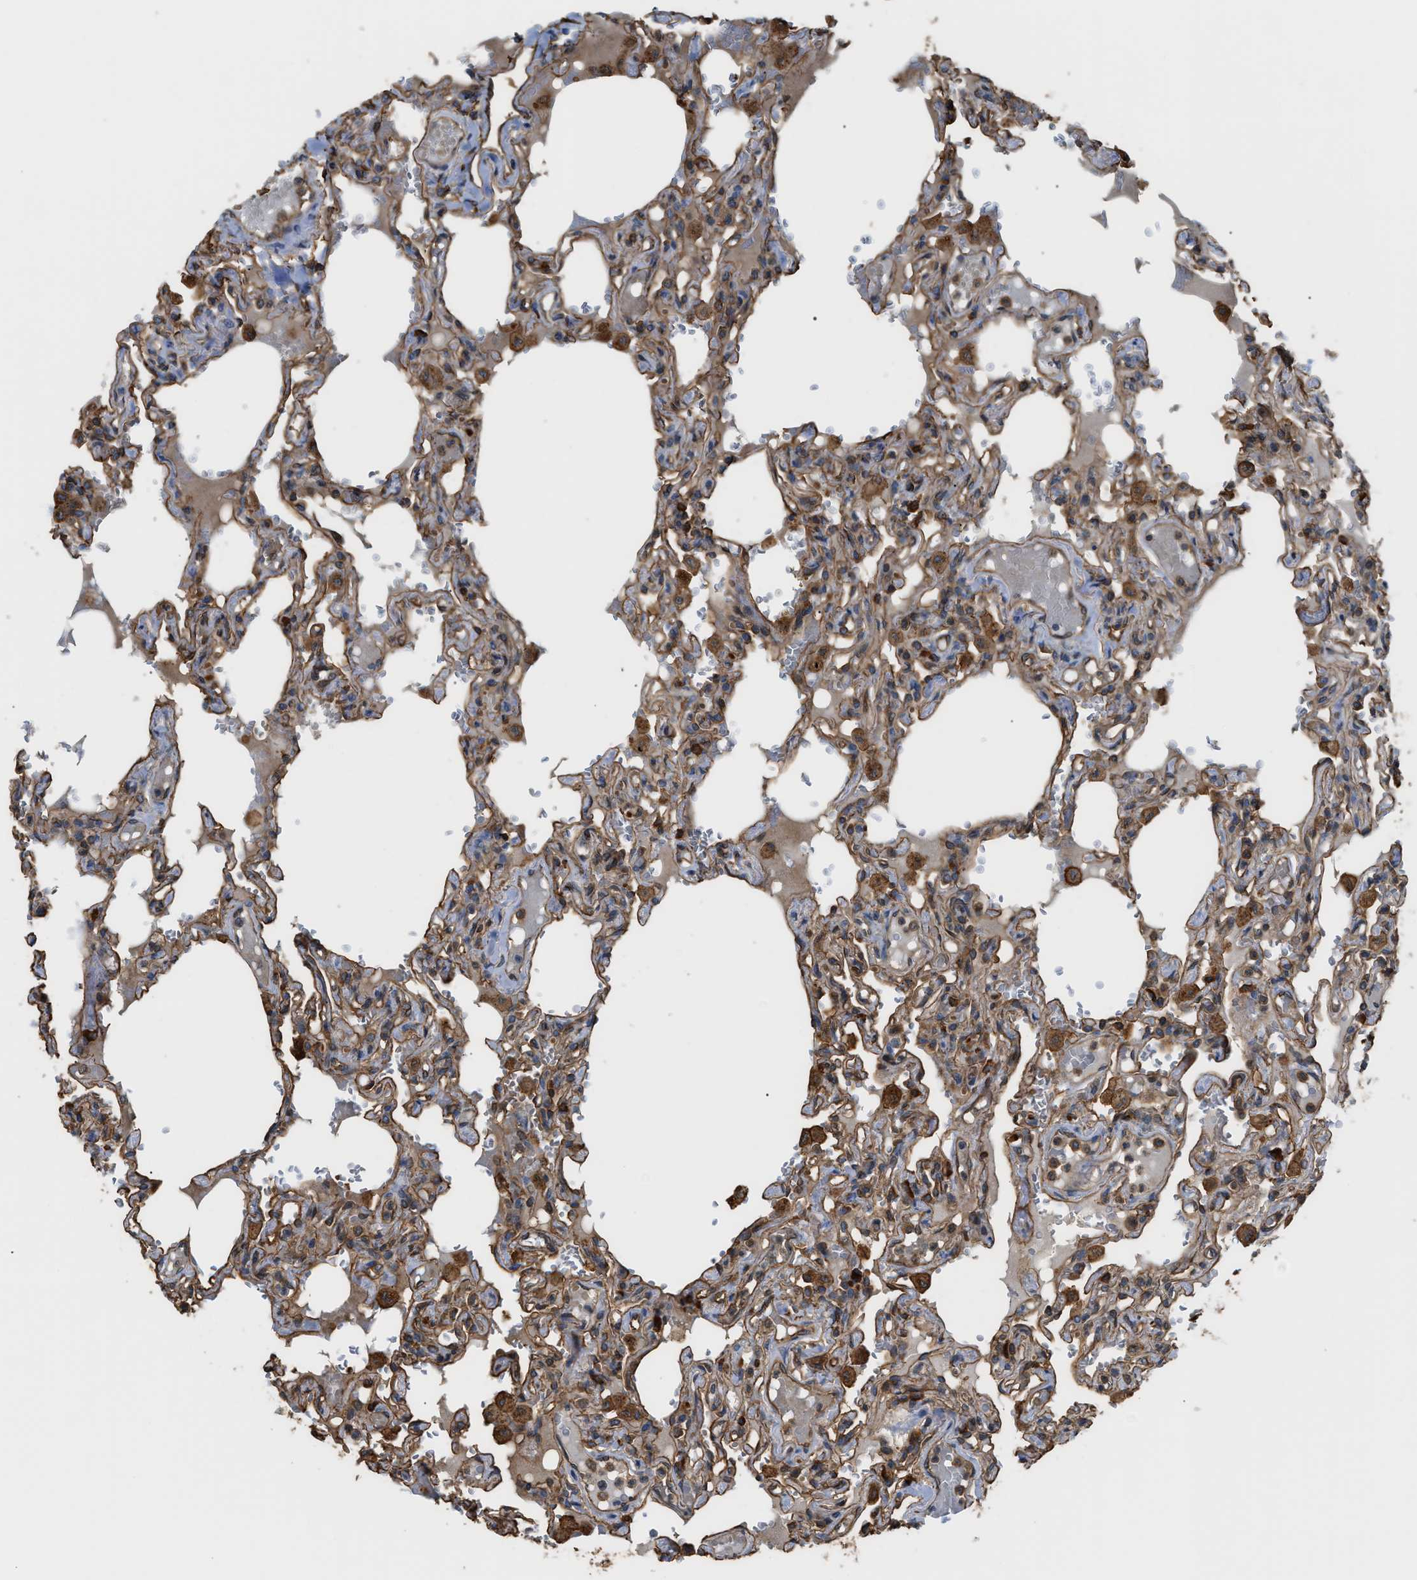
{"staining": {"intensity": "moderate", "quantity": ">75%", "location": "cytoplasmic/membranous"}, "tissue": "lung", "cell_type": "Alveolar cells", "image_type": "normal", "snomed": [{"axis": "morphology", "description": "Normal tissue, NOS"}, {"axis": "topography", "description": "Lung"}], "caption": "Protein staining by immunohistochemistry demonstrates moderate cytoplasmic/membranous staining in approximately >75% of alveolar cells in normal lung.", "gene": "DDHD2", "patient": {"sex": "male", "age": 21}}